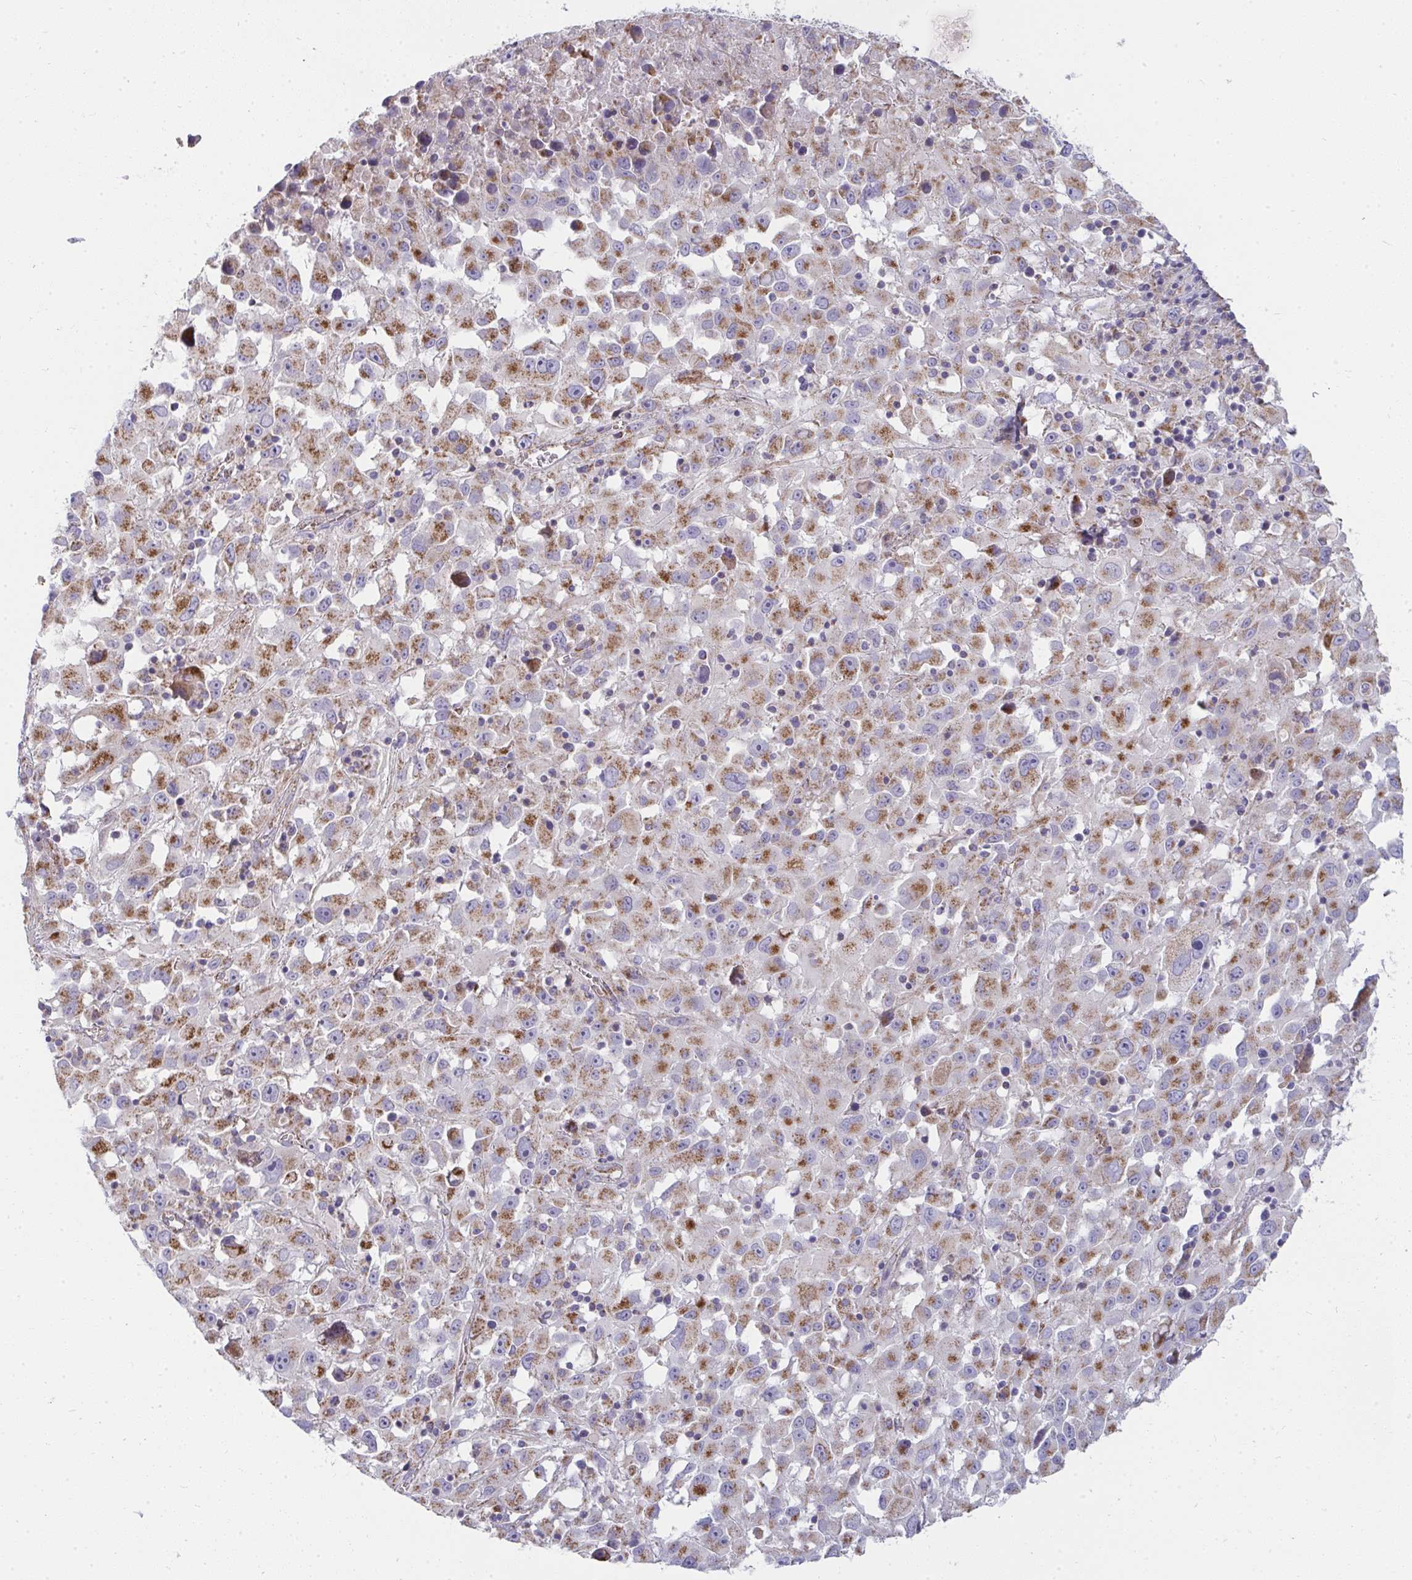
{"staining": {"intensity": "moderate", "quantity": ">75%", "location": "cytoplasmic/membranous"}, "tissue": "melanoma", "cell_type": "Tumor cells", "image_type": "cancer", "snomed": [{"axis": "morphology", "description": "Malignant melanoma, Metastatic site"}, {"axis": "topography", "description": "Soft tissue"}], "caption": "DAB immunohistochemical staining of human malignant melanoma (metastatic site) demonstrates moderate cytoplasmic/membranous protein staining in about >75% of tumor cells.", "gene": "FAHD1", "patient": {"sex": "male", "age": 50}}